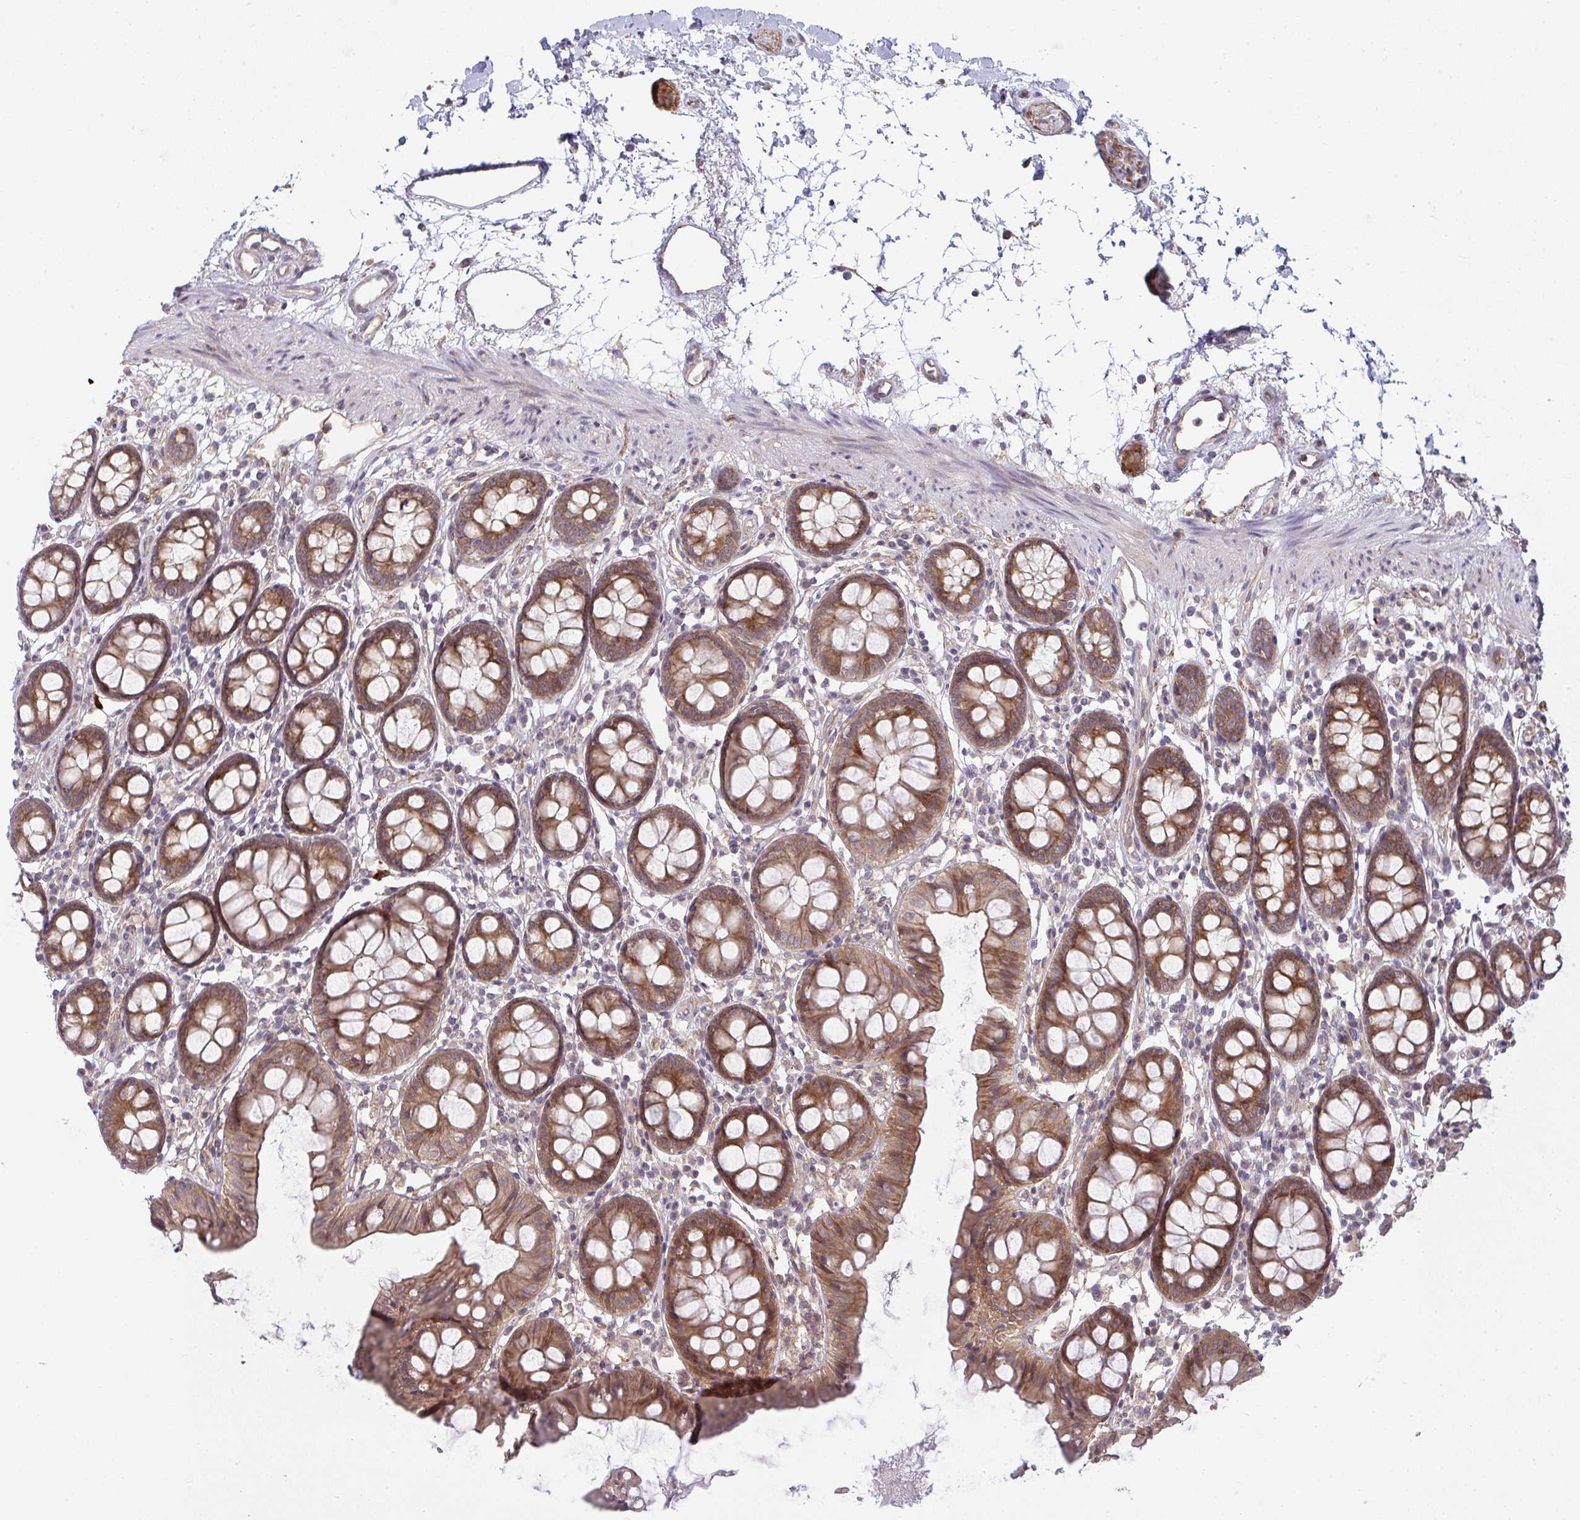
{"staining": {"intensity": "moderate", "quantity": "25%-75%", "location": "cytoplasmic/membranous"}, "tissue": "colon", "cell_type": "Endothelial cells", "image_type": "normal", "snomed": [{"axis": "morphology", "description": "Normal tissue, NOS"}, {"axis": "topography", "description": "Colon"}], "caption": "Immunohistochemical staining of normal colon exhibits medium levels of moderate cytoplasmic/membranous staining in approximately 25%-75% of endothelial cells. (DAB (3,3'-diaminobenzidine) IHC, brown staining for protein, blue staining for nuclei).", "gene": "CASP9", "patient": {"sex": "female", "age": 84}}